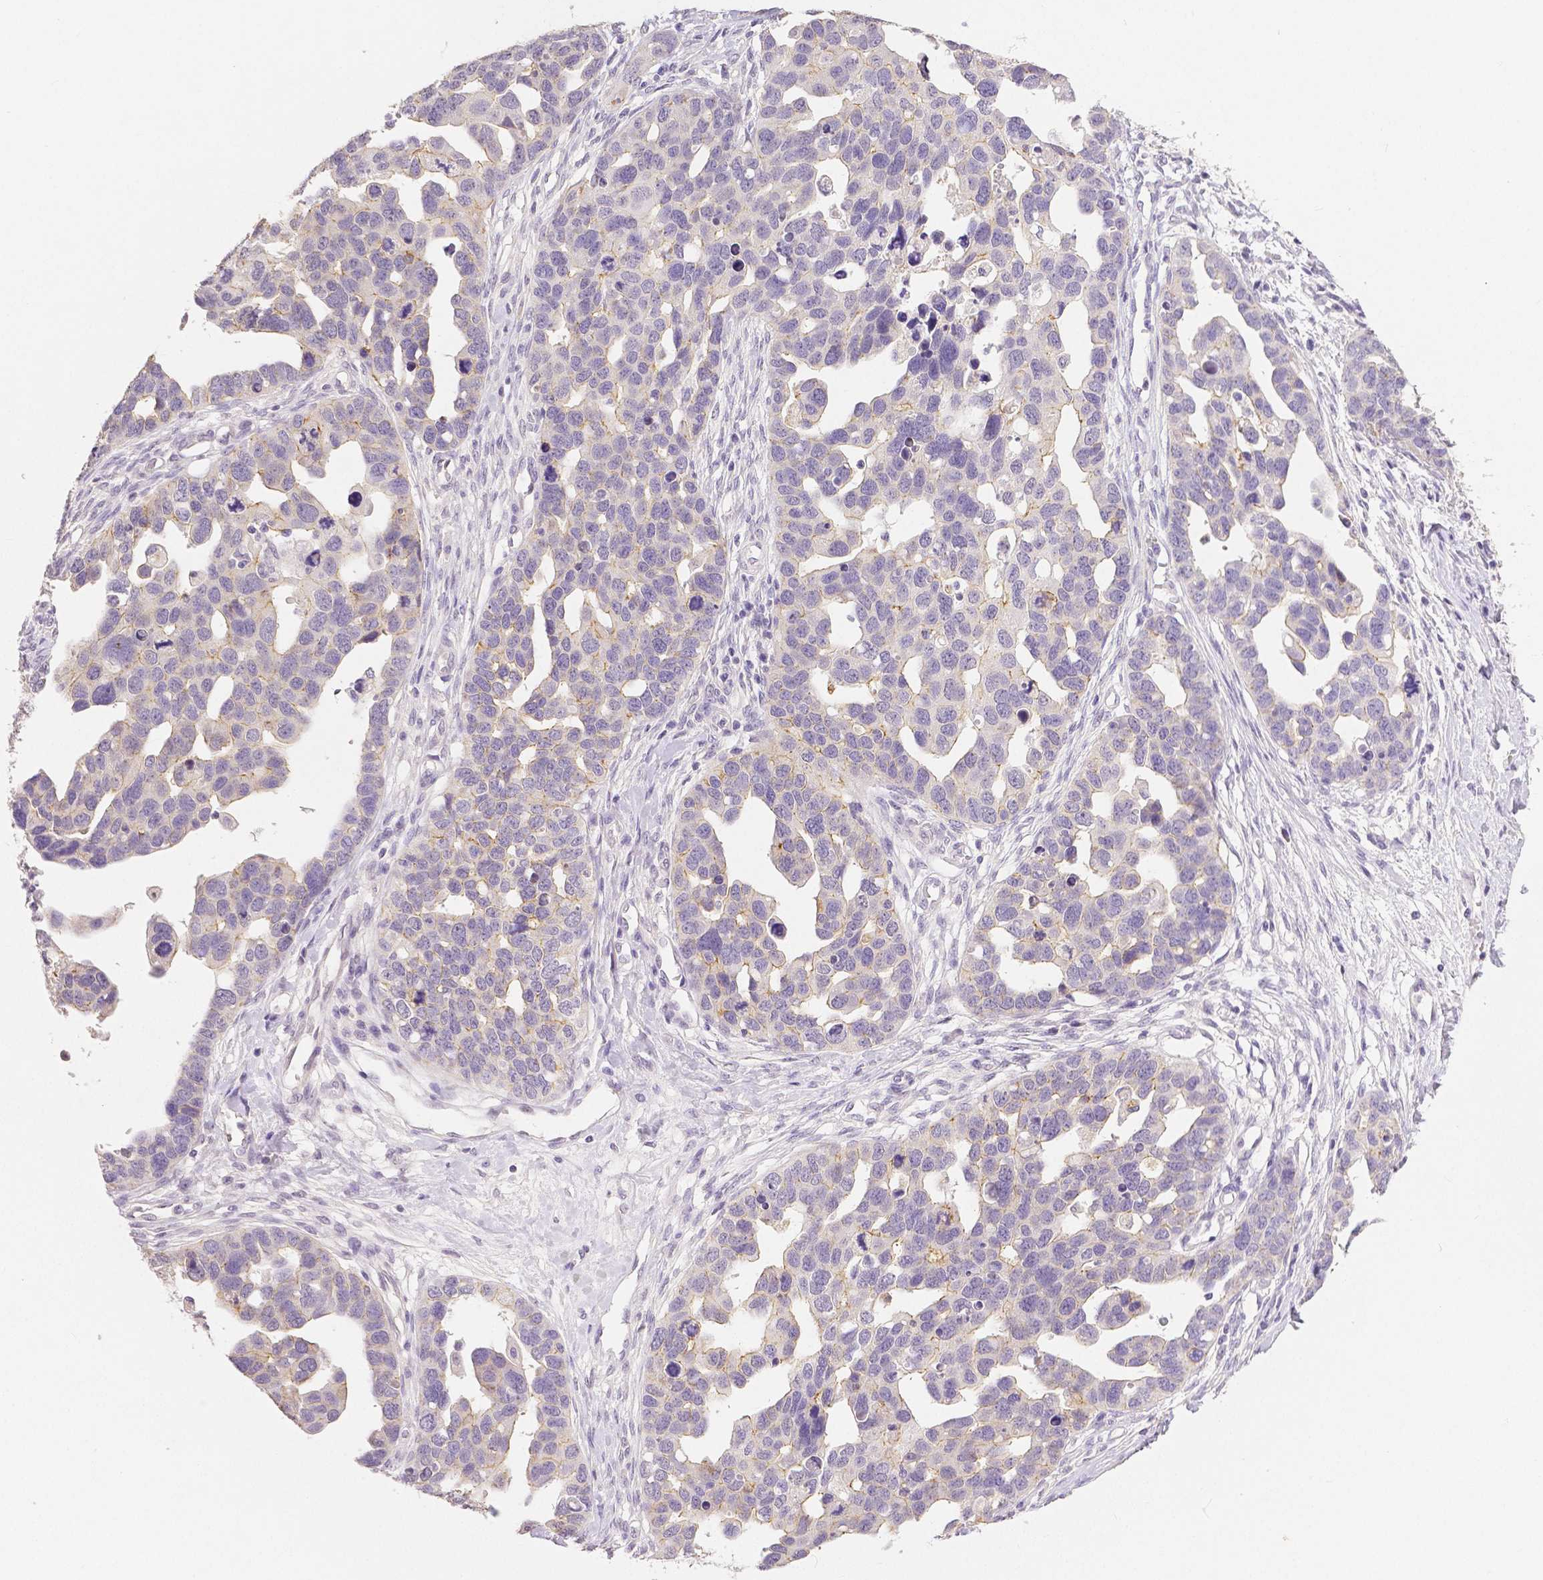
{"staining": {"intensity": "negative", "quantity": "none", "location": "none"}, "tissue": "ovarian cancer", "cell_type": "Tumor cells", "image_type": "cancer", "snomed": [{"axis": "morphology", "description": "Cystadenocarcinoma, serous, NOS"}, {"axis": "topography", "description": "Ovary"}], "caption": "This is an immunohistochemistry micrograph of human ovarian serous cystadenocarcinoma. There is no expression in tumor cells.", "gene": "OCLN", "patient": {"sex": "female", "age": 54}}